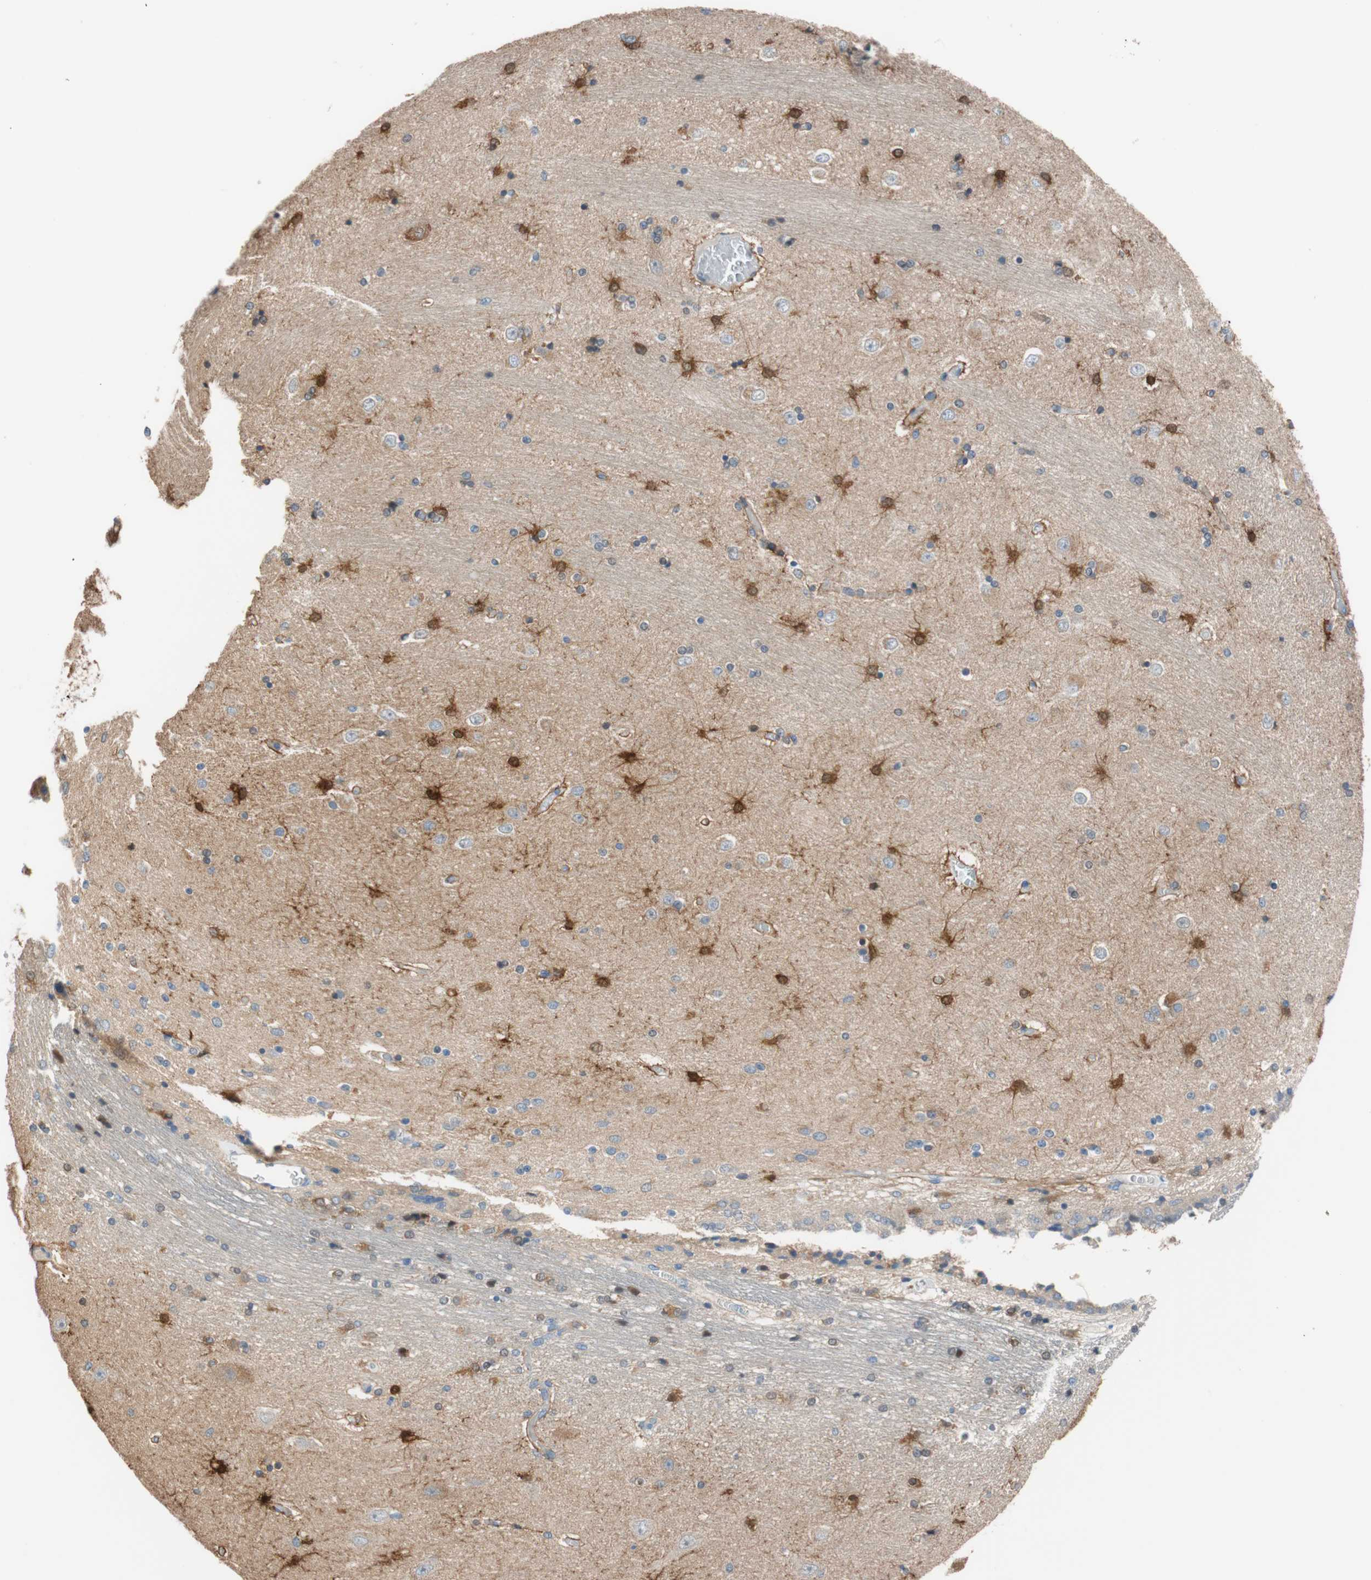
{"staining": {"intensity": "strong", "quantity": "<25%", "location": "cytoplasmic/membranous"}, "tissue": "hippocampus", "cell_type": "Glial cells", "image_type": "normal", "snomed": [{"axis": "morphology", "description": "Normal tissue, NOS"}, {"axis": "topography", "description": "Hippocampus"}], "caption": "Protein analysis of unremarkable hippocampus exhibits strong cytoplasmic/membranous staining in about <25% of glial cells. (brown staining indicates protein expression, while blue staining denotes nuclei).", "gene": "GLUL", "patient": {"sex": "female", "age": 54}}